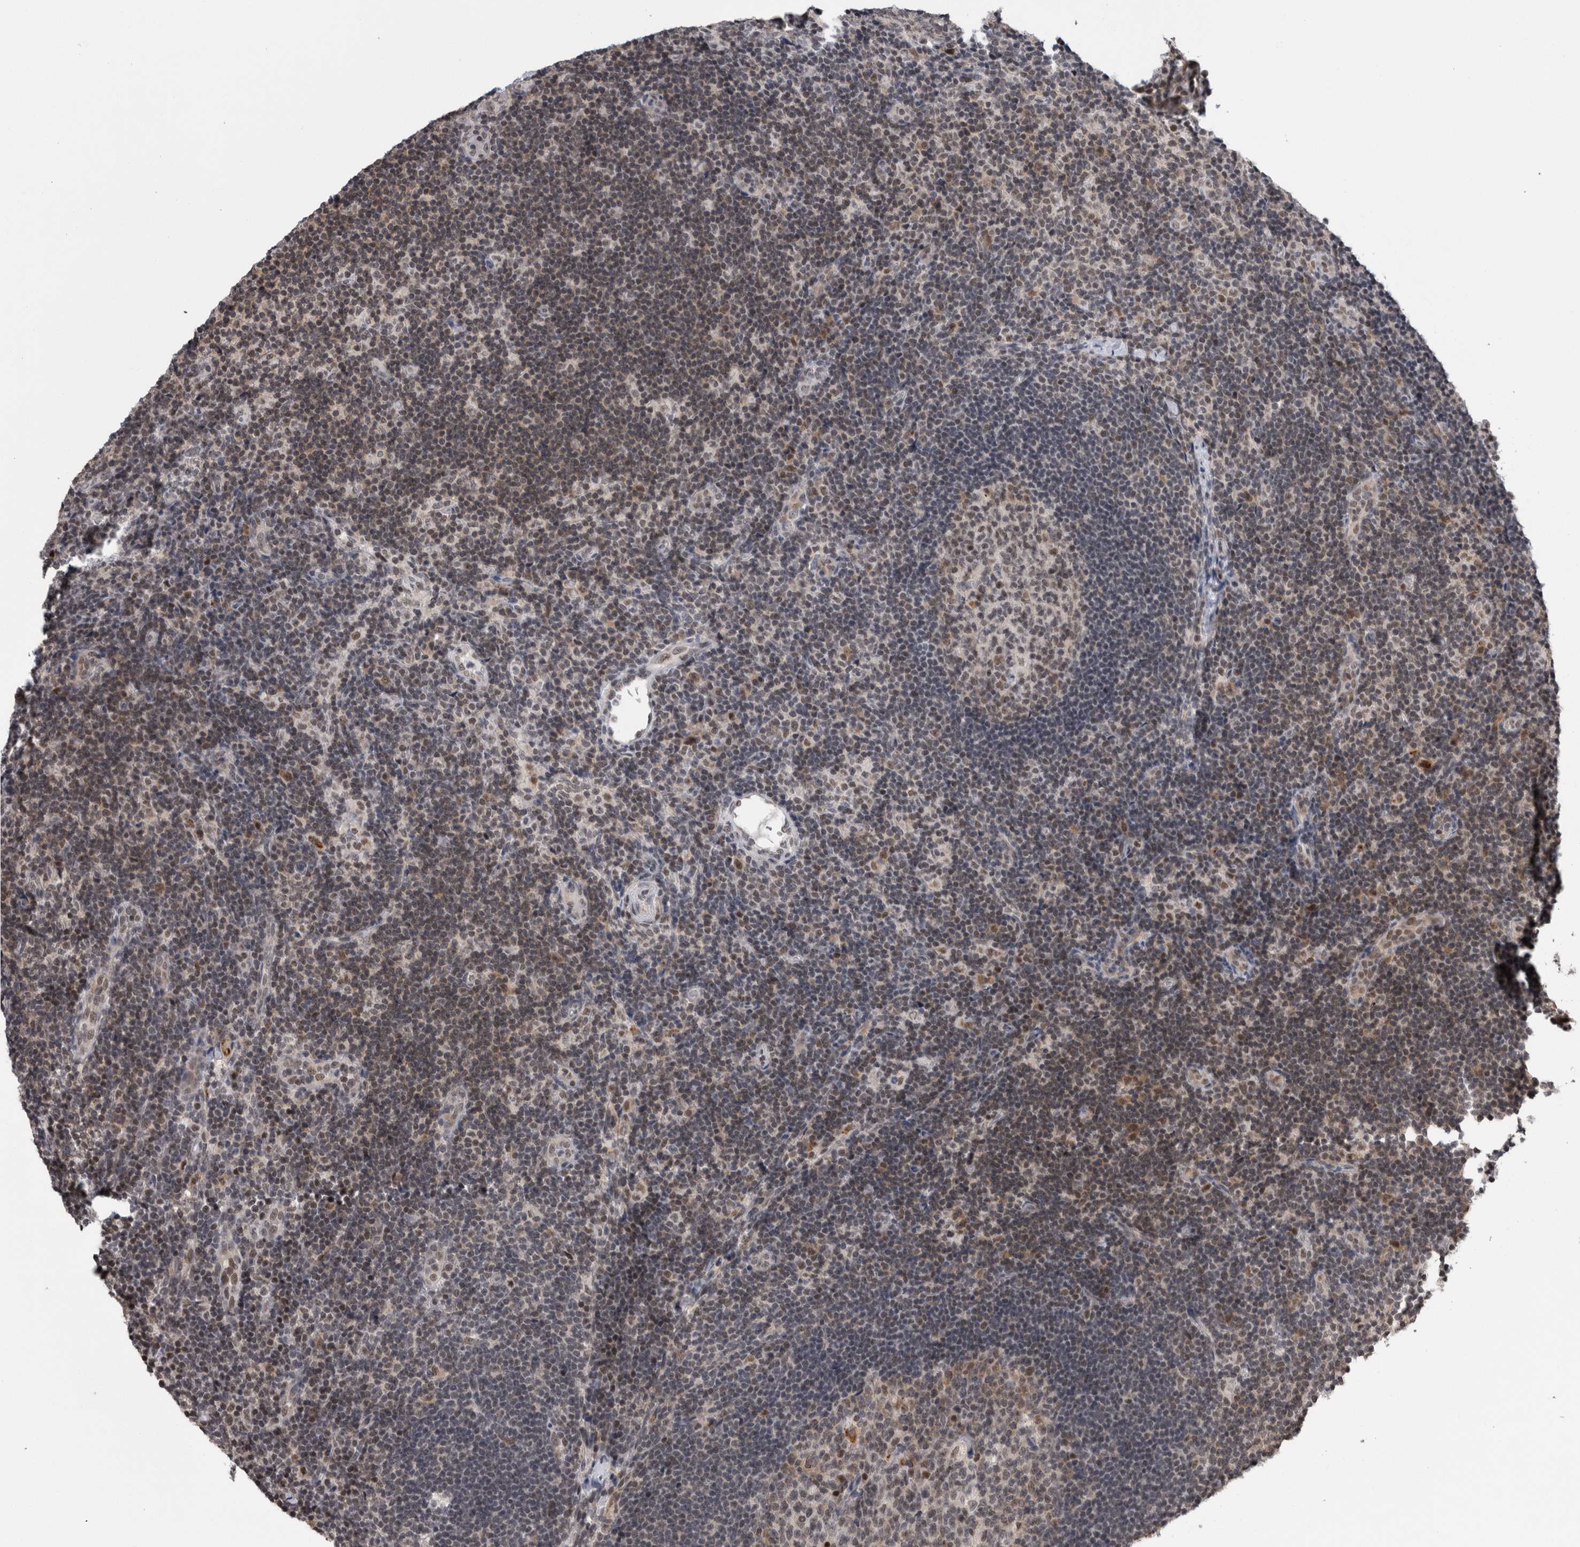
{"staining": {"intensity": "weak", "quantity": "25%-75%", "location": "cytoplasmic/membranous,nuclear"}, "tissue": "lymph node", "cell_type": "Germinal center cells", "image_type": "normal", "snomed": [{"axis": "morphology", "description": "Normal tissue, NOS"}, {"axis": "topography", "description": "Lymph node"}], "caption": "Immunohistochemistry image of benign lymph node: human lymph node stained using IHC demonstrates low levels of weak protein expression localized specifically in the cytoplasmic/membranous,nuclear of germinal center cells, appearing as a cytoplasmic/membranous,nuclear brown color.", "gene": "ZBTB11", "patient": {"sex": "female", "age": 22}}